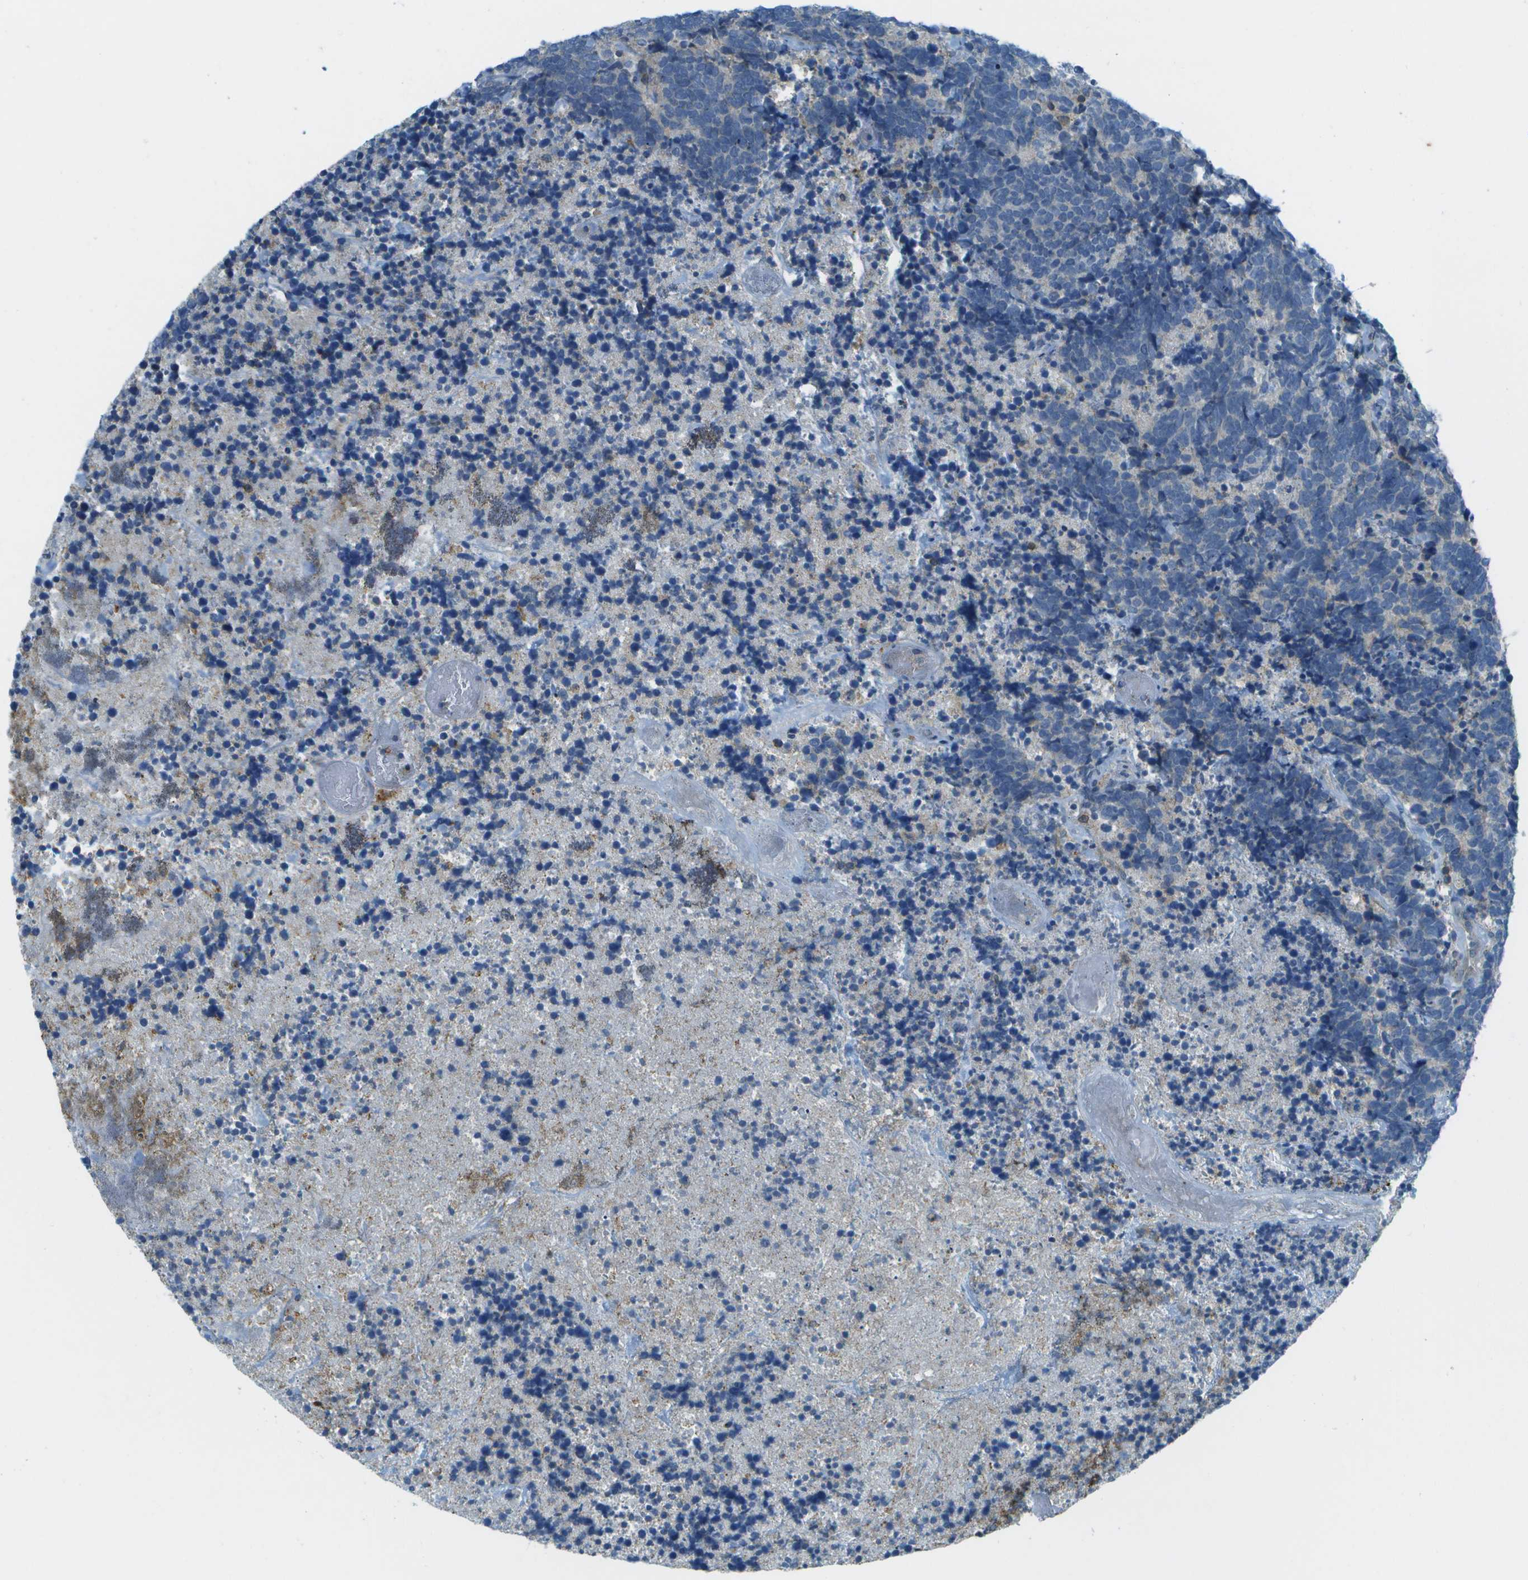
{"staining": {"intensity": "negative", "quantity": "none", "location": "none"}, "tissue": "carcinoid", "cell_type": "Tumor cells", "image_type": "cancer", "snomed": [{"axis": "morphology", "description": "Carcinoma, NOS"}, {"axis": "morphology", "description": "Carcinoid, malignant, NOS"}, {"axis": "topography", "description": "Urinary bladder"}], "caption": "High magnification brightfield microscopy of carcinoma stained with DAB (brown) and counterstained with hematoxylin (blue): tumor cells show no significant expression. (Brightfield microscopy of DAB immunohistochemistry at high magnification).", "gene": "LRRC66", "patient": {"sex": "male", "age": 57}}